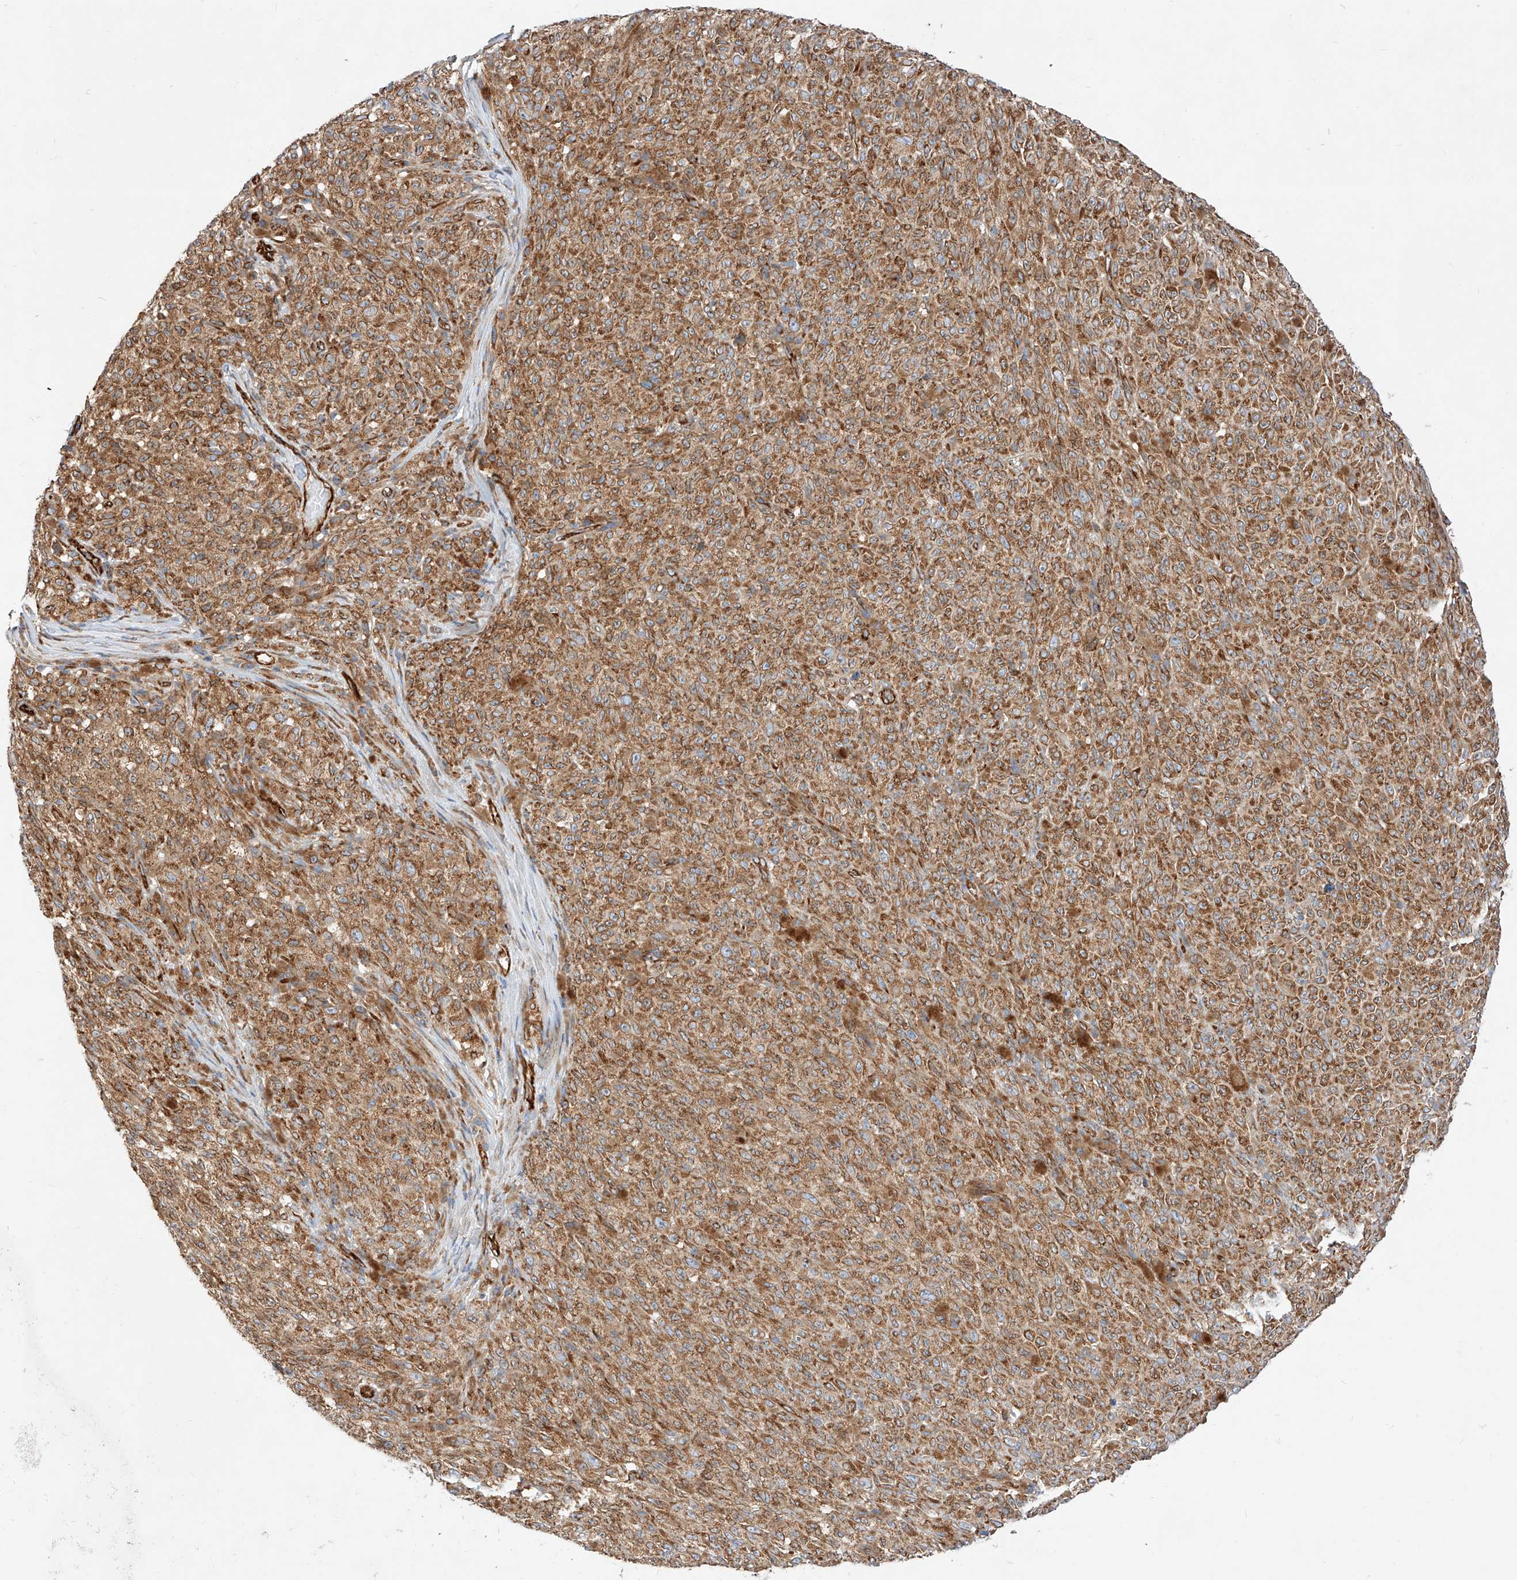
{"staining": {"intensity": "moderate", "quantity": ">75%", "location": "cytoplasmic/membranous"}, "tissue": "melanoma", "cell_type": "Tumor cells", "image_type": "cancer", "snomed": [{"axis": "morphology", "description": "Malignant melanoma, NOS"}, {"axis": "topography", "description": "Skin"}], "caption": "IHC histopathology image of neoplastic tissue: melanoma stained using IHC reveals medium levels of moderate protein expression localized specifically in the cytoplasmic/membranous of tumor cells, appearing as a cytoplasmic/membranous brown color.", "gene": "CSGALNACT2", "patient": {"sex": "female", "age": 82}}